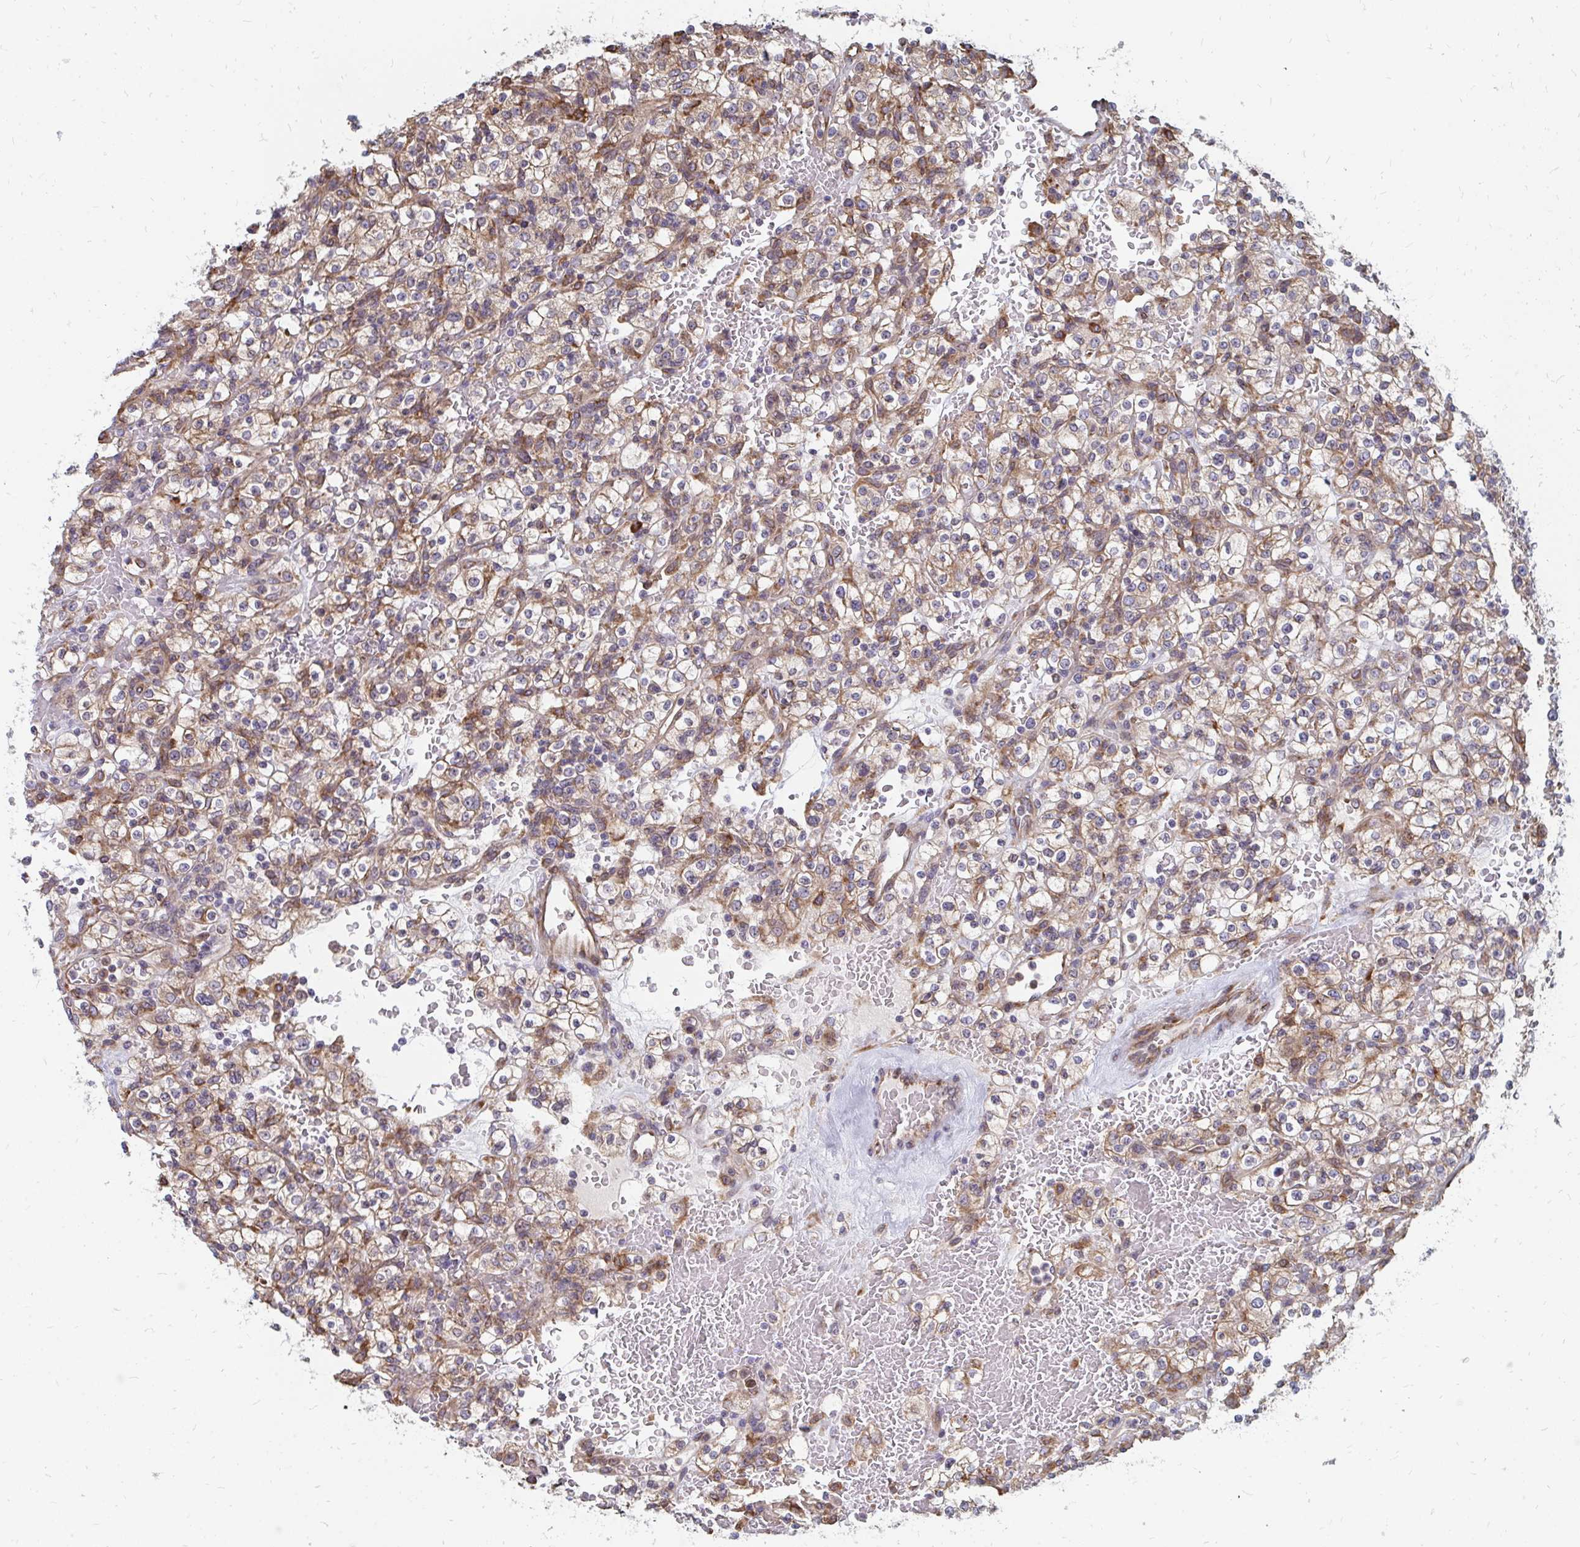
{"staining": {"intensity": "weak", "quantity": ">75%", "location": "cytoplasmic/membranous"}, "tissue": "renal cancer", "cell_type": "Tumor cells", "image_type": "cancer", "snomed": [{"axis": "morphology", "description": "Normal tissue, NOS"}, {"axis": "morphology", "description": "Adenocarcinoma, NOS"}, {"axis": "topography", "description": "Kidney"}], "caption": "High-magnification brightfield microscopy of adenocarcinoma (renal) stained with DAB (3,3'-diaminobenzidine) (brown) and counterstained with hematoxylin (blue). tumor cells exhibit weak cytoplasmic/membranous staining is present in approximately>75% of cells.", "gene": "PPP1R13L", "patient": {"sex": "female", "age": 72}}